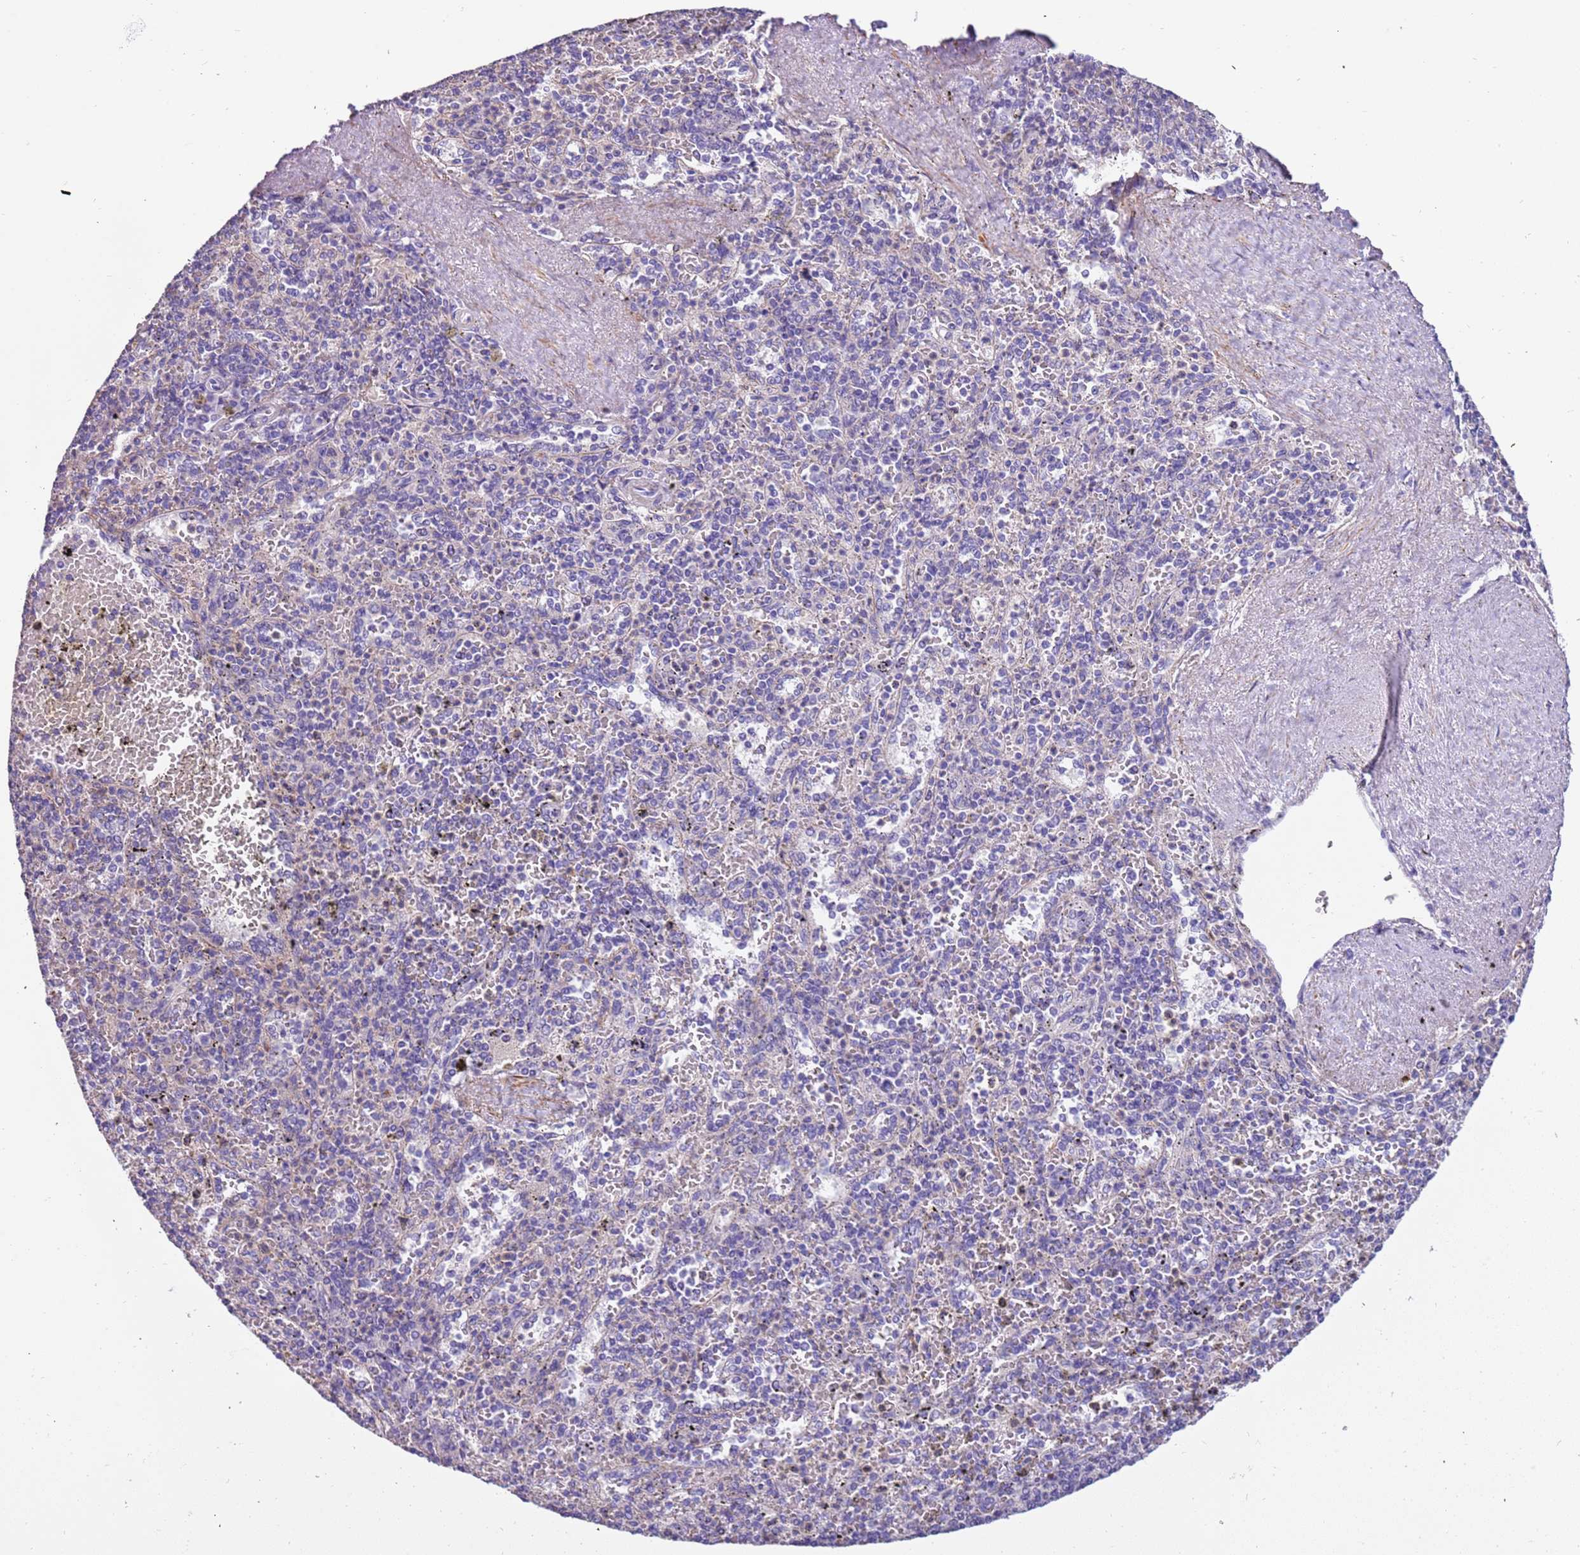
{"staining": {"intensity": "negative", "quantity": "none", "location": "none"}, "tissue": "spleen", "cell_type": "Cells in red pulp", "image_type": "normal", "snomed": [{"axis": "morphology", "description": "Normal tissue, NOS"}, {"axis": "topography", "description": "Spleen"}], "caption": "DAB (3,3'-diaminobenzidine) immunohistochemical staining of benign spleen demonstrates no significant positivity in cells in red pulp. The staining was performed using DAB (3,3'-diaminobenzidine) to visualize the protein expression in brown, while the nuclei were stained in blue with hematoxylin (Magnification: 20x).", "gene": "PCGF2", "patient": {"sex": "male", "age": 82}}